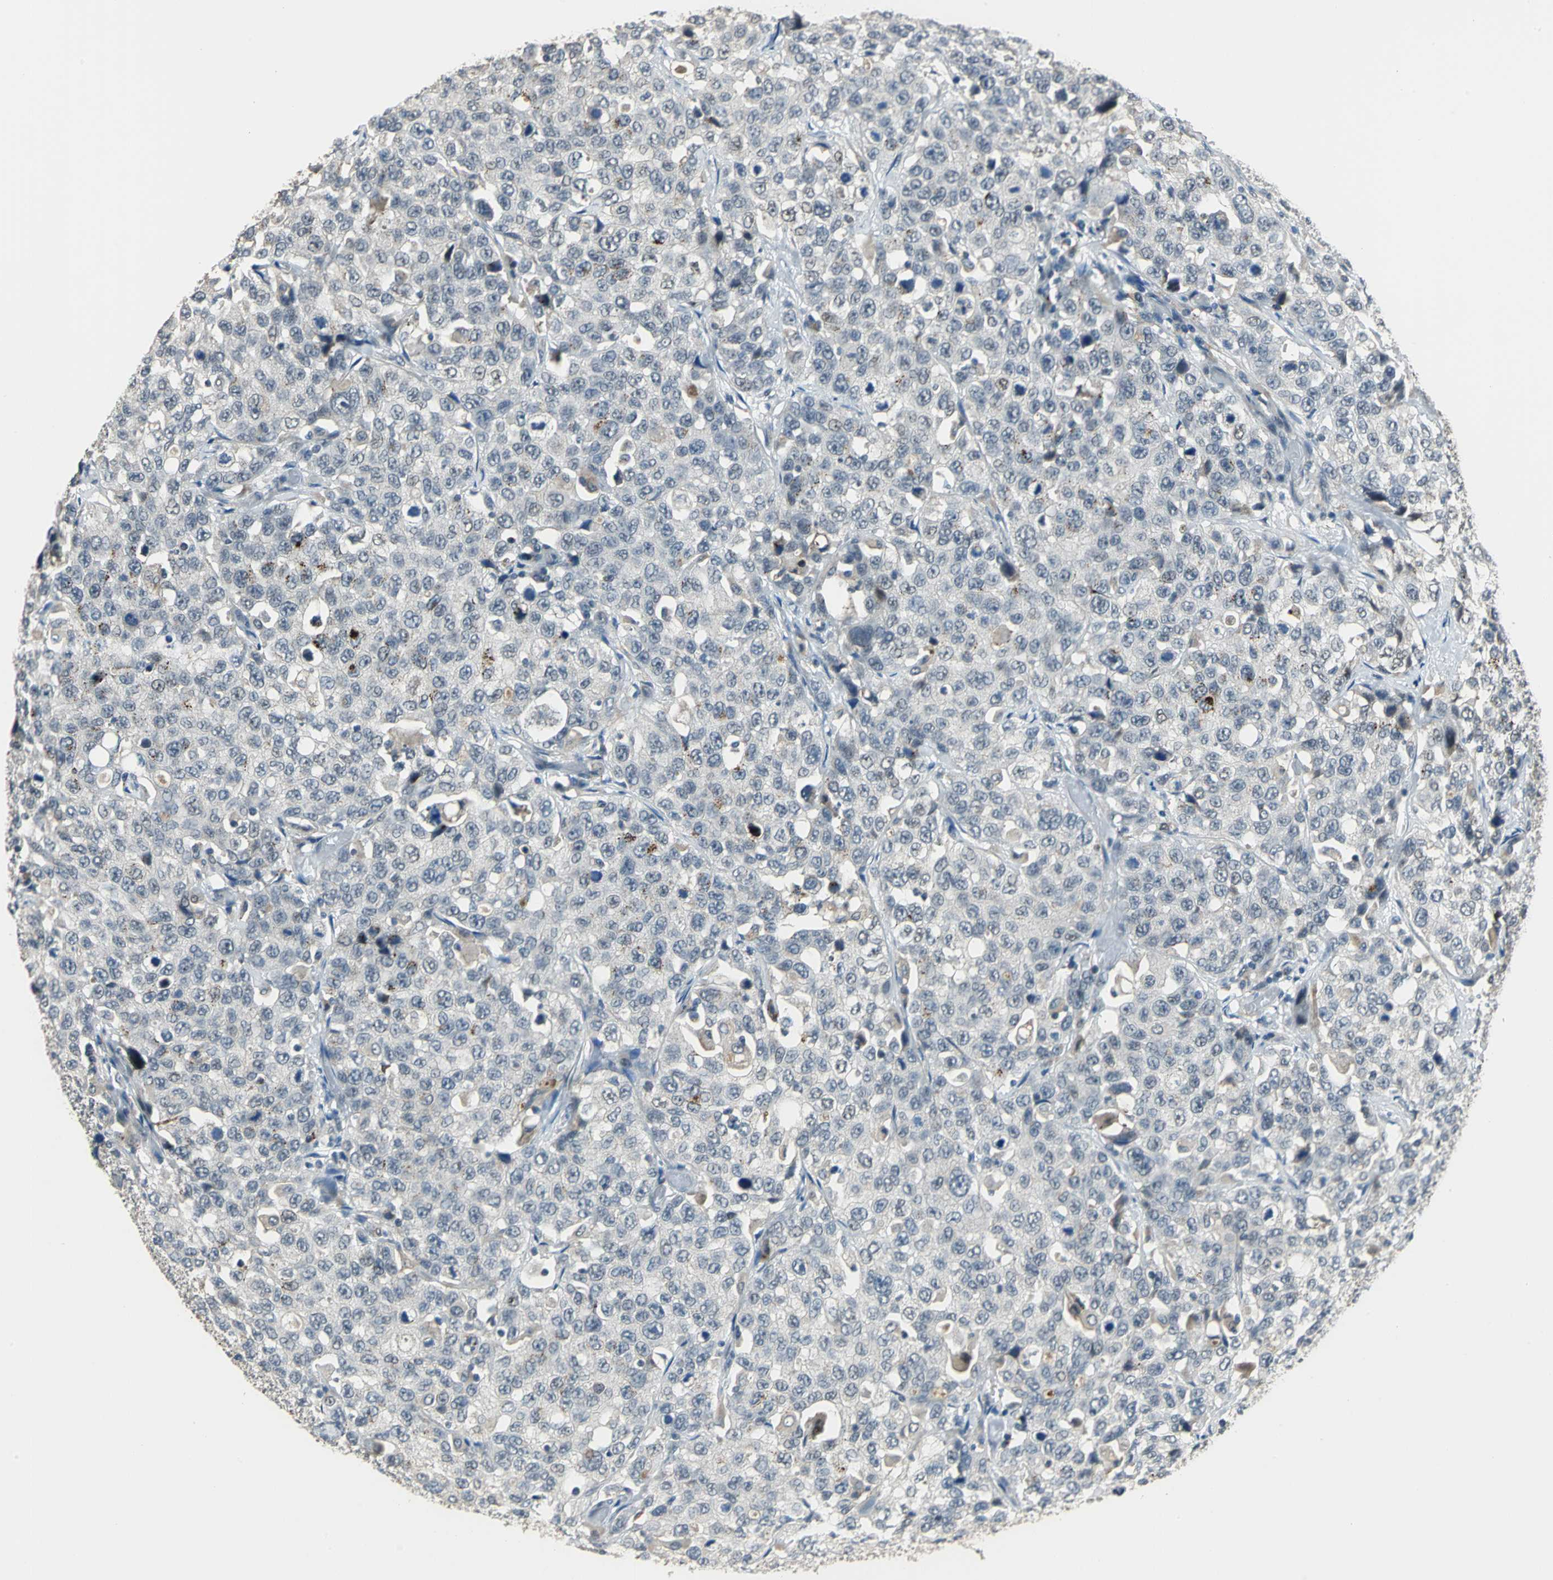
{"staining": {"intensity": "negative", "quantity": "none", "location": "none"}, "tissue": "stomach cancer", "cell_type": "Tumor cells", "image_type": "cancer", "snomed": [{"axis": "morphology", "description": "Normal tissue, NOS"}, {"axis": "morphology", "description": "Adenocarcinoma, NOS"}, {"axis": "topography", "description": "Stomach"}], "caption": "Tumor cells are negative for brown protein staining in adenocarcinoma (stomach).", "gene": "ELF2", "patient": {"sex": "male", "age": 48}}